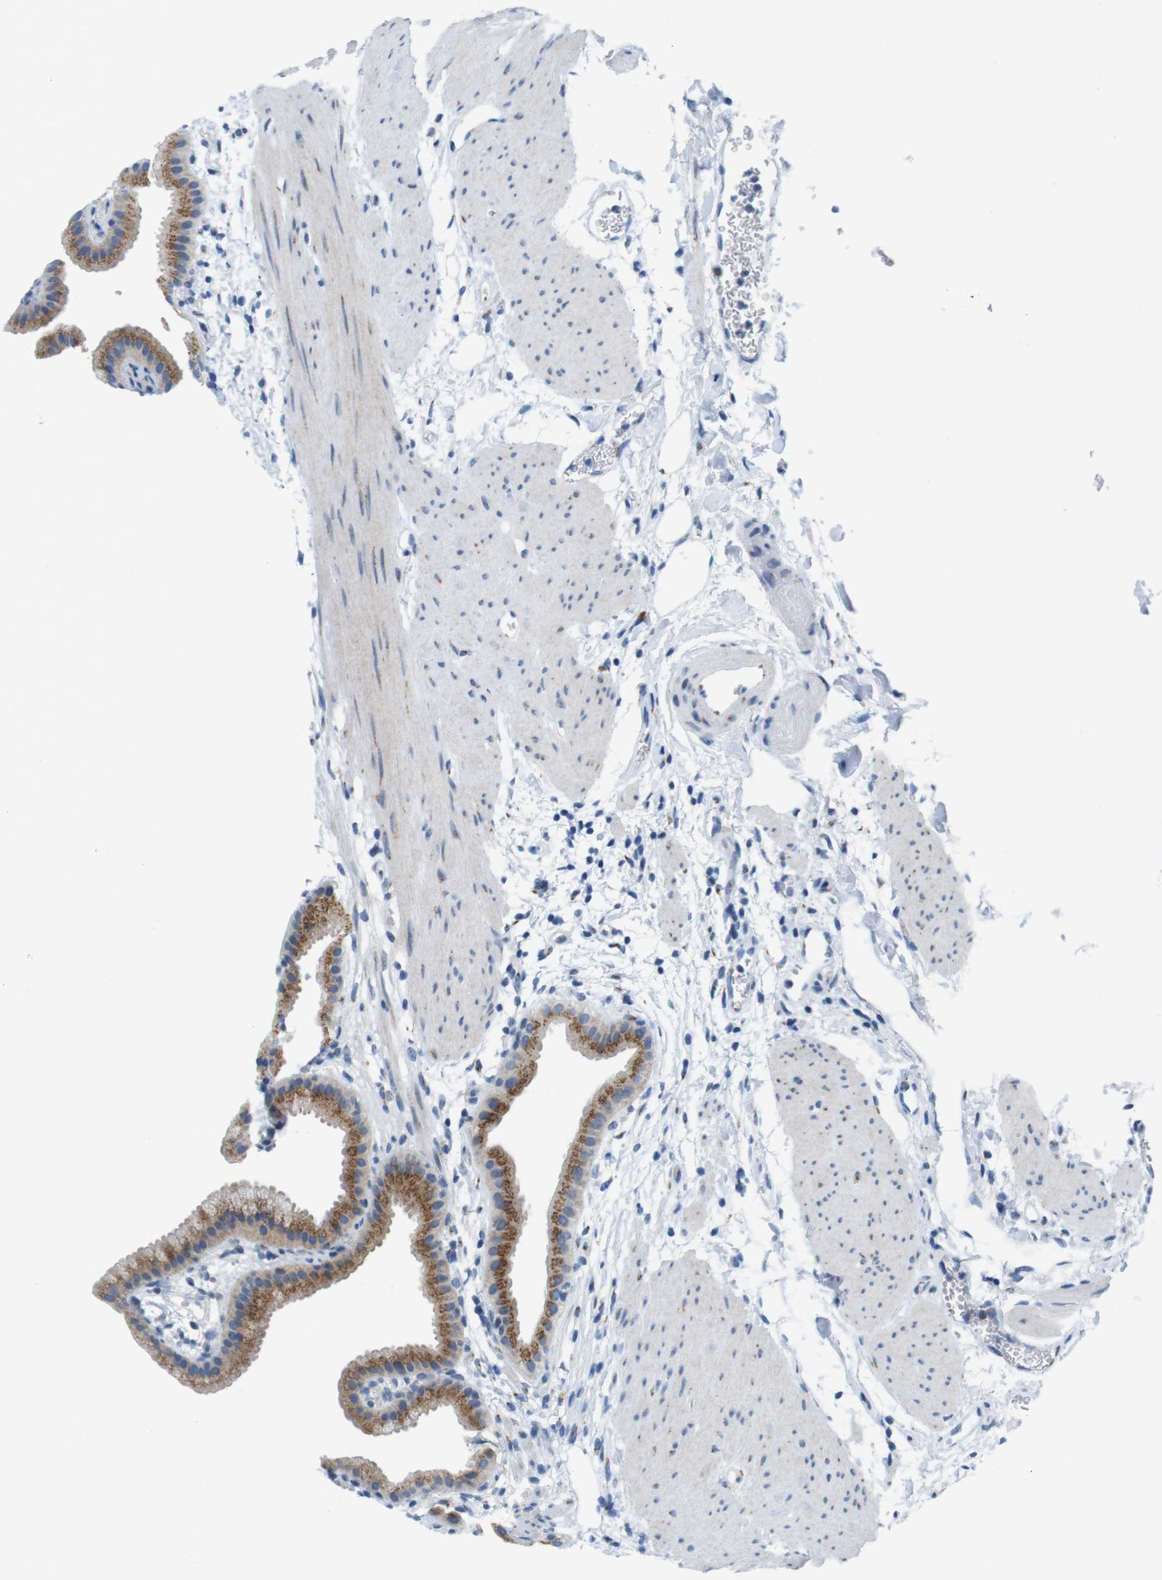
{"staining": {"intensity": "moderate", "quantity": ">75%", "location": "cytoplasmic/membranous"}, "tissue": "gallbladder", "cell_type": "Glandular cells", "image_type": "normal", "snomed": [{"axis": "morphology", "description": "Normal tissue, NOS"}, {"axis": "topography", "description": "Gallbladder"}], "caption": "This image displays IHC staining of unremarkable gallbladder, with medium moderate cytoplasmic/membranous positivity in about >75% of glandular cells.", "gene": "GOLGA2", "patient": {"sex": "female", "age": 64}}